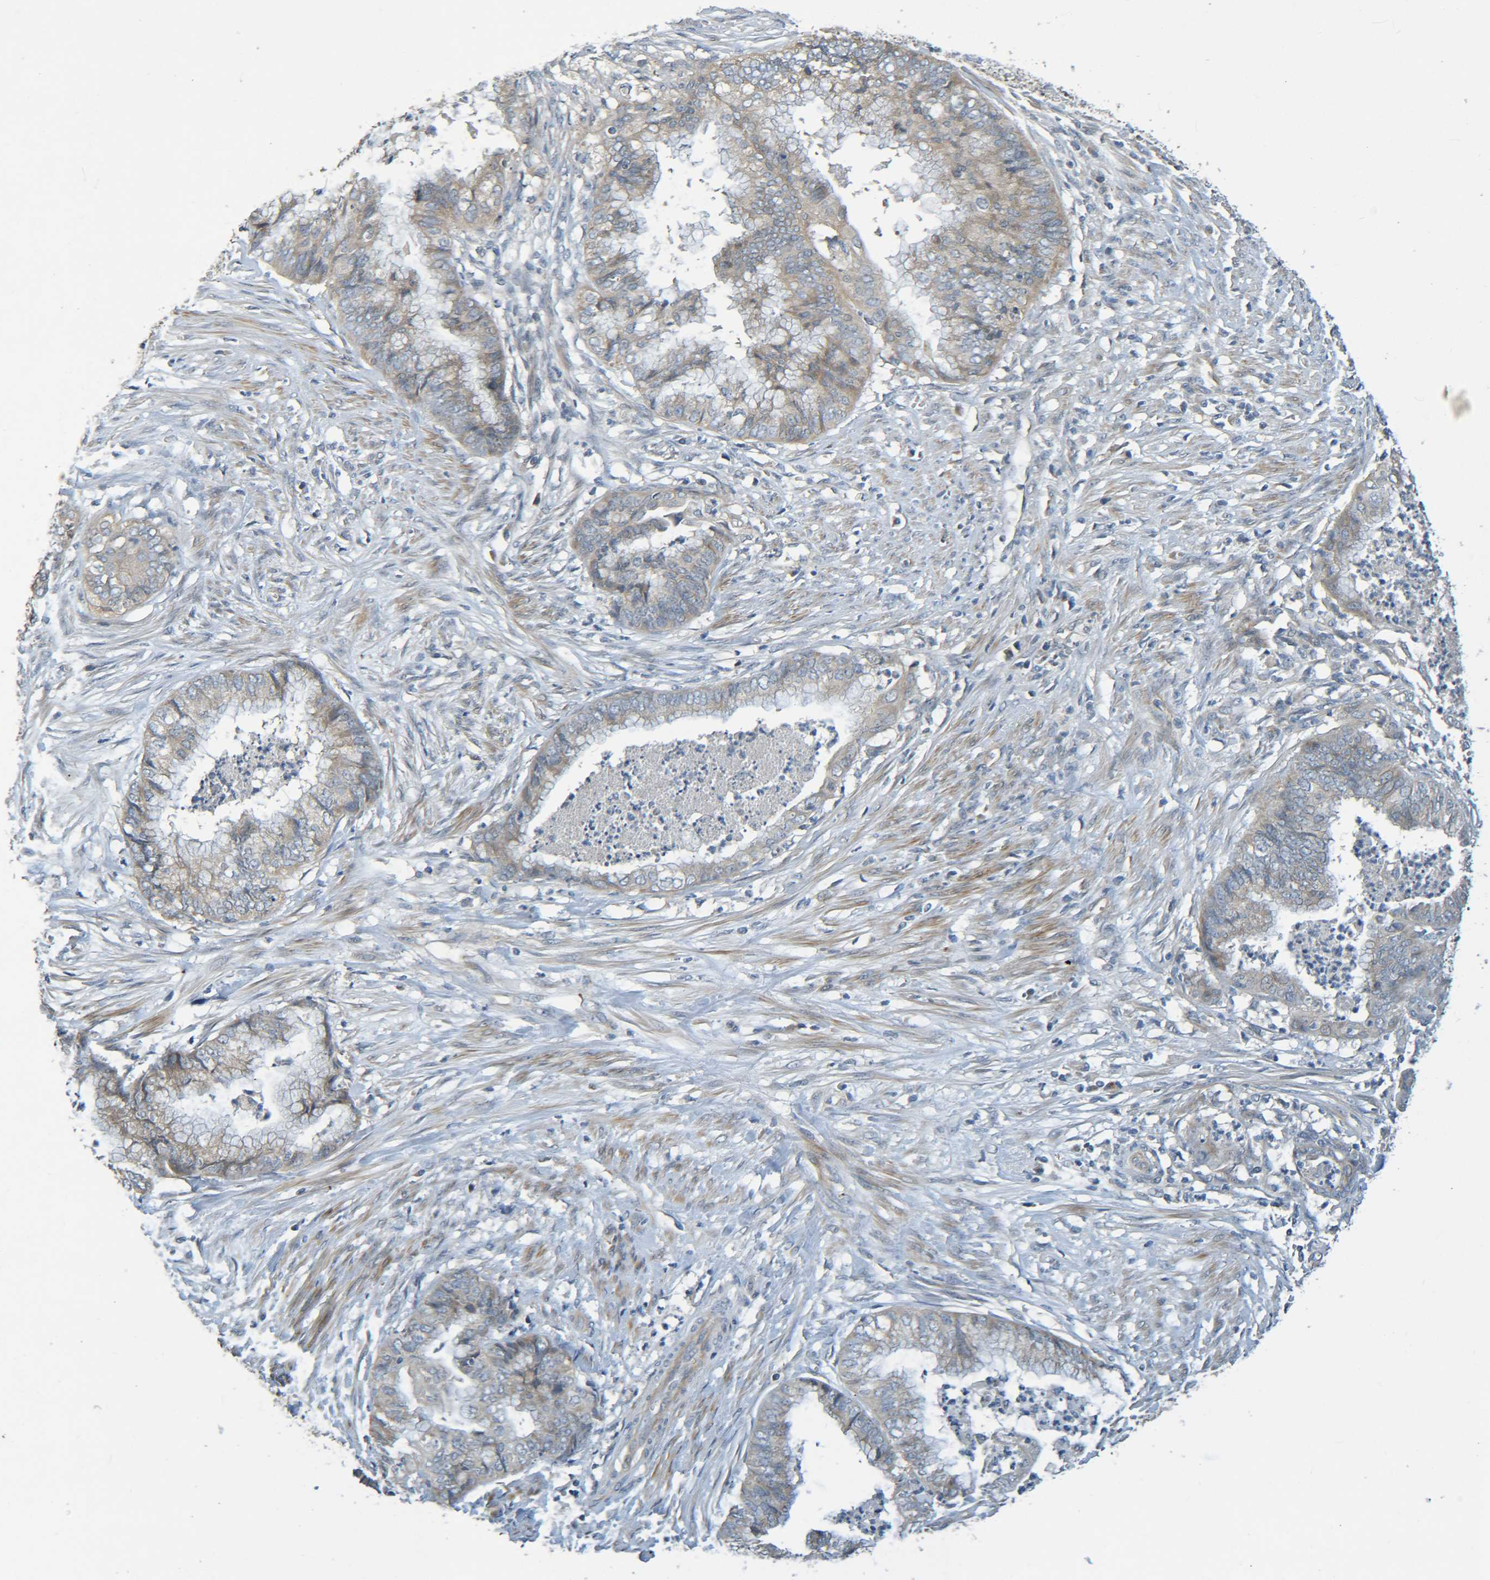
{"staining": {"intensity": "weak", "quantity": ">75%", "location": "cytoplasmic/membranous"}, "tissue": "endometrial cancer", "cell_type": "Tumor cells", "image_type": "cancer", "snomed": [{"axis": "morphology", "description": "Necrosis, NOS"}, {"axis": "morphology", "description": "Adenocarcinoma, NOS"}, {"axis": "topography", "description": "Endometrium"}], "caption": "Weak cytoplasmic/membranous positivity is seen in approximately >75% of tumor cells in endometrial cancer (adenocarcinoma).", "gene": "CYP4F2", "patient": {"sex": "female", "age": 79}}